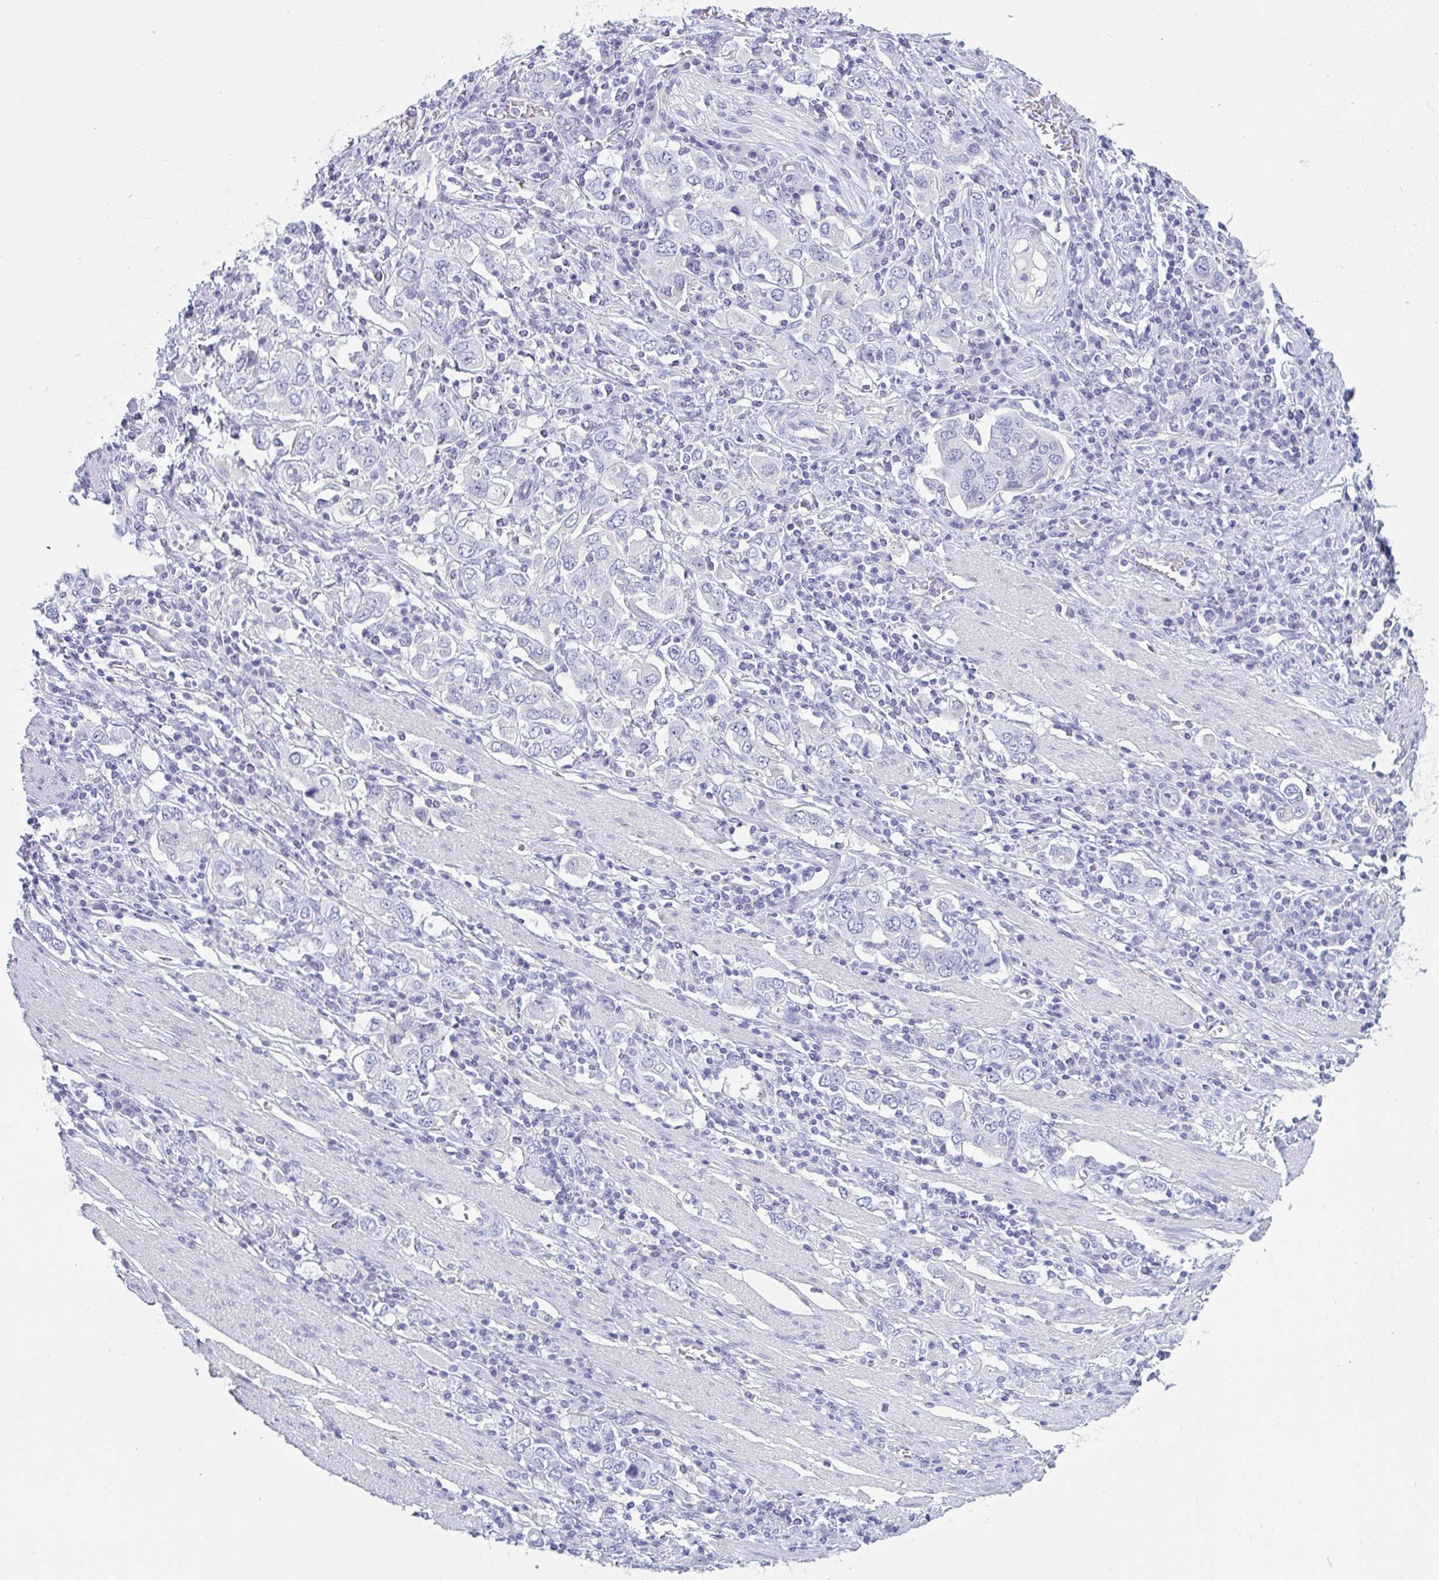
{"staining": {"intensity": "negative", "quantity": "none", "location": "none"}, "tissue": "stomach cancer", "cell_type": "Tumor cells", "image_type": "cancer", "snomed": [{"axis": "morphology", "description": "Adenocarcinoma, NOS"}, {"axis": "topography", "description": "Stomach, upper"}, {"axis": "topography", "description": "Stomach"}], "caption": "Immunohistochemistry micrograph of stomach cancer stained for a protein (brown), which demonstrates no staining in tumor cells.", "gene": "PRDM9", "patient": {"sex": "male", "age": 62}}